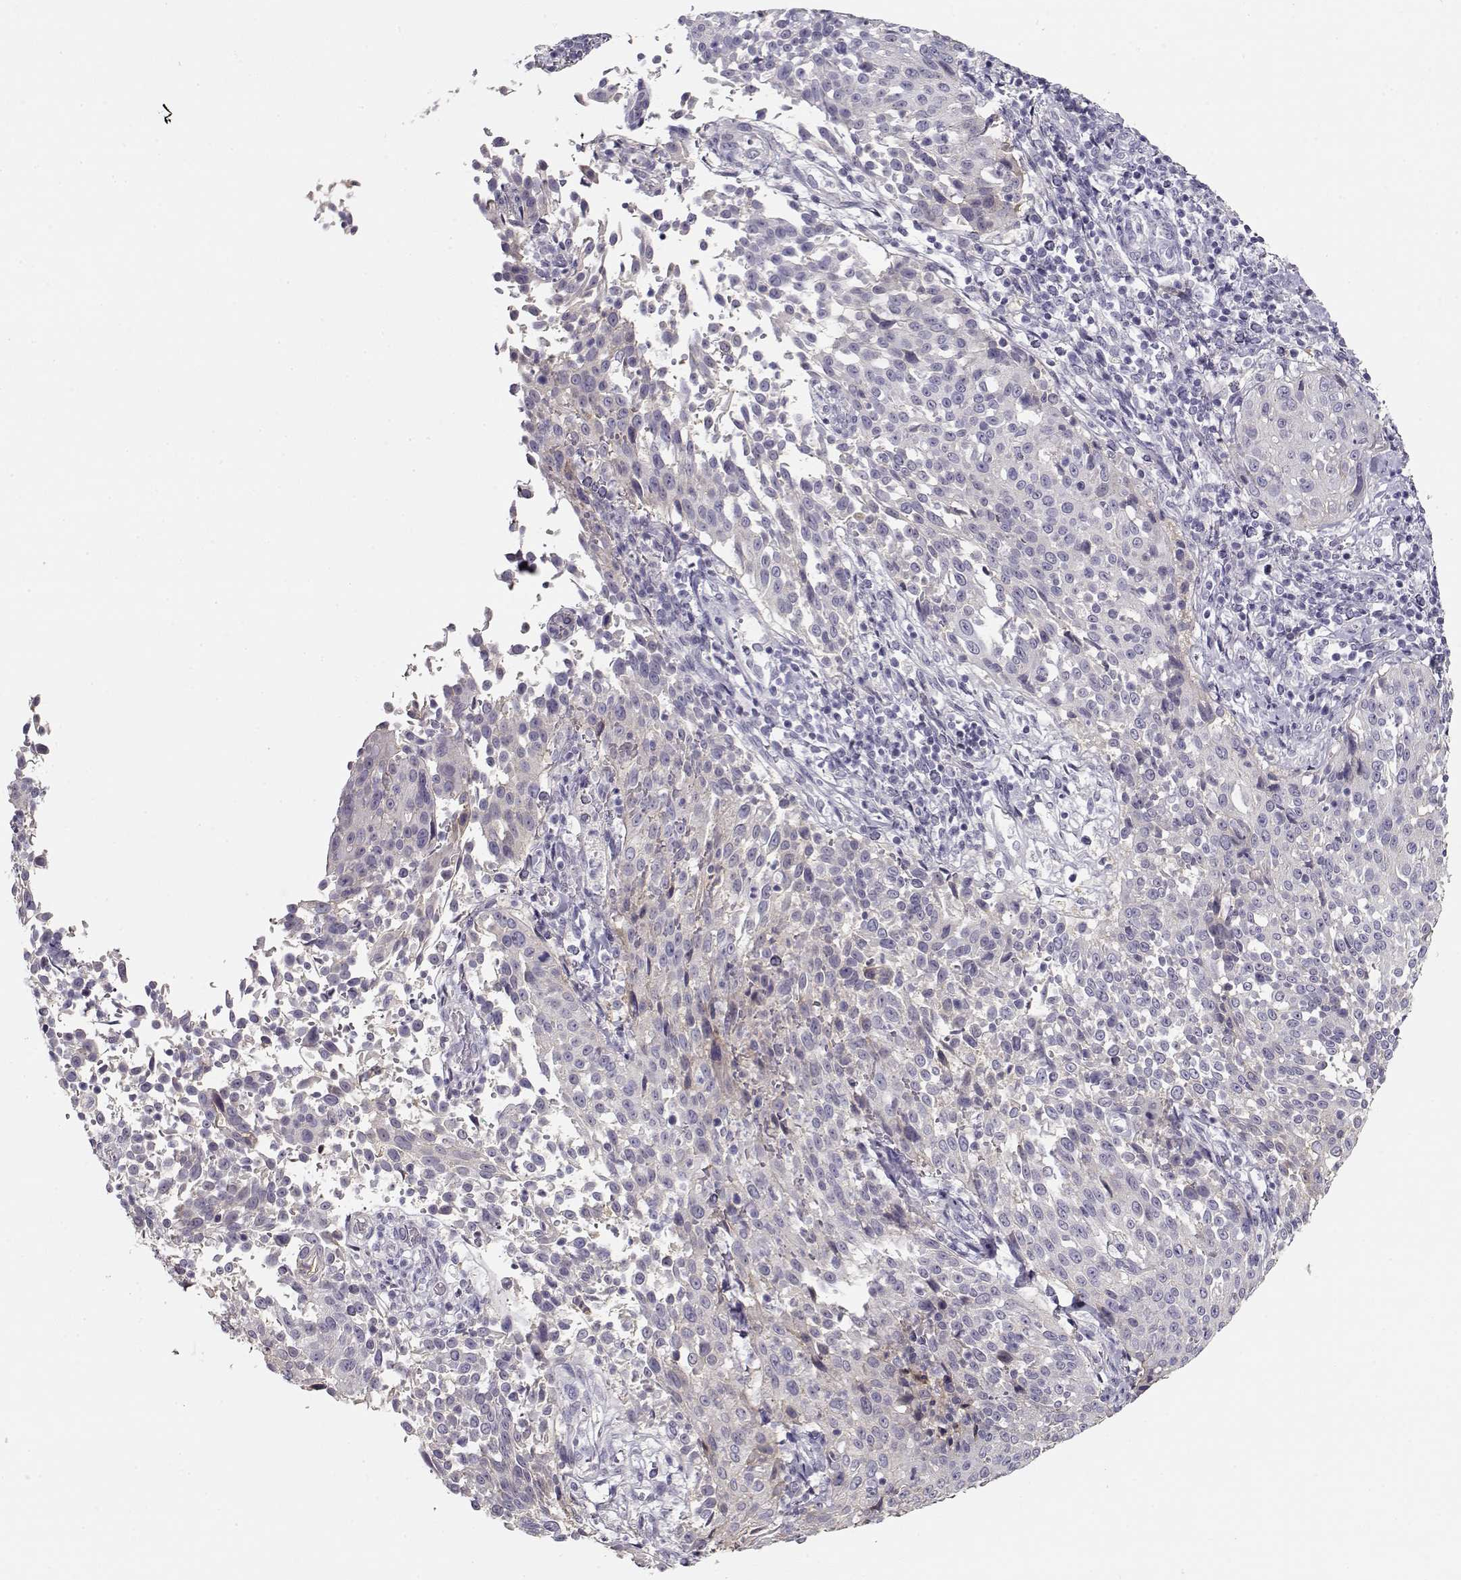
{"staining": {"intensity": "negative", "quantity": "none", "location": "none"}, "tissue": "cervical cancer", "cell_type": "Tumor cells", "image_type": "cancer", "snomed": [{"axis": "morphology", "description": "Squamous cell carcinoma, NOS"}, {"axis": "topography", "description": "Cervix"}], "caption": "This is an IHC histopathology image of human cervical cancer. There is no staining in tumor cells.", "gene": "NDRG4", "patient": {"sex": "female", "age": 26}}